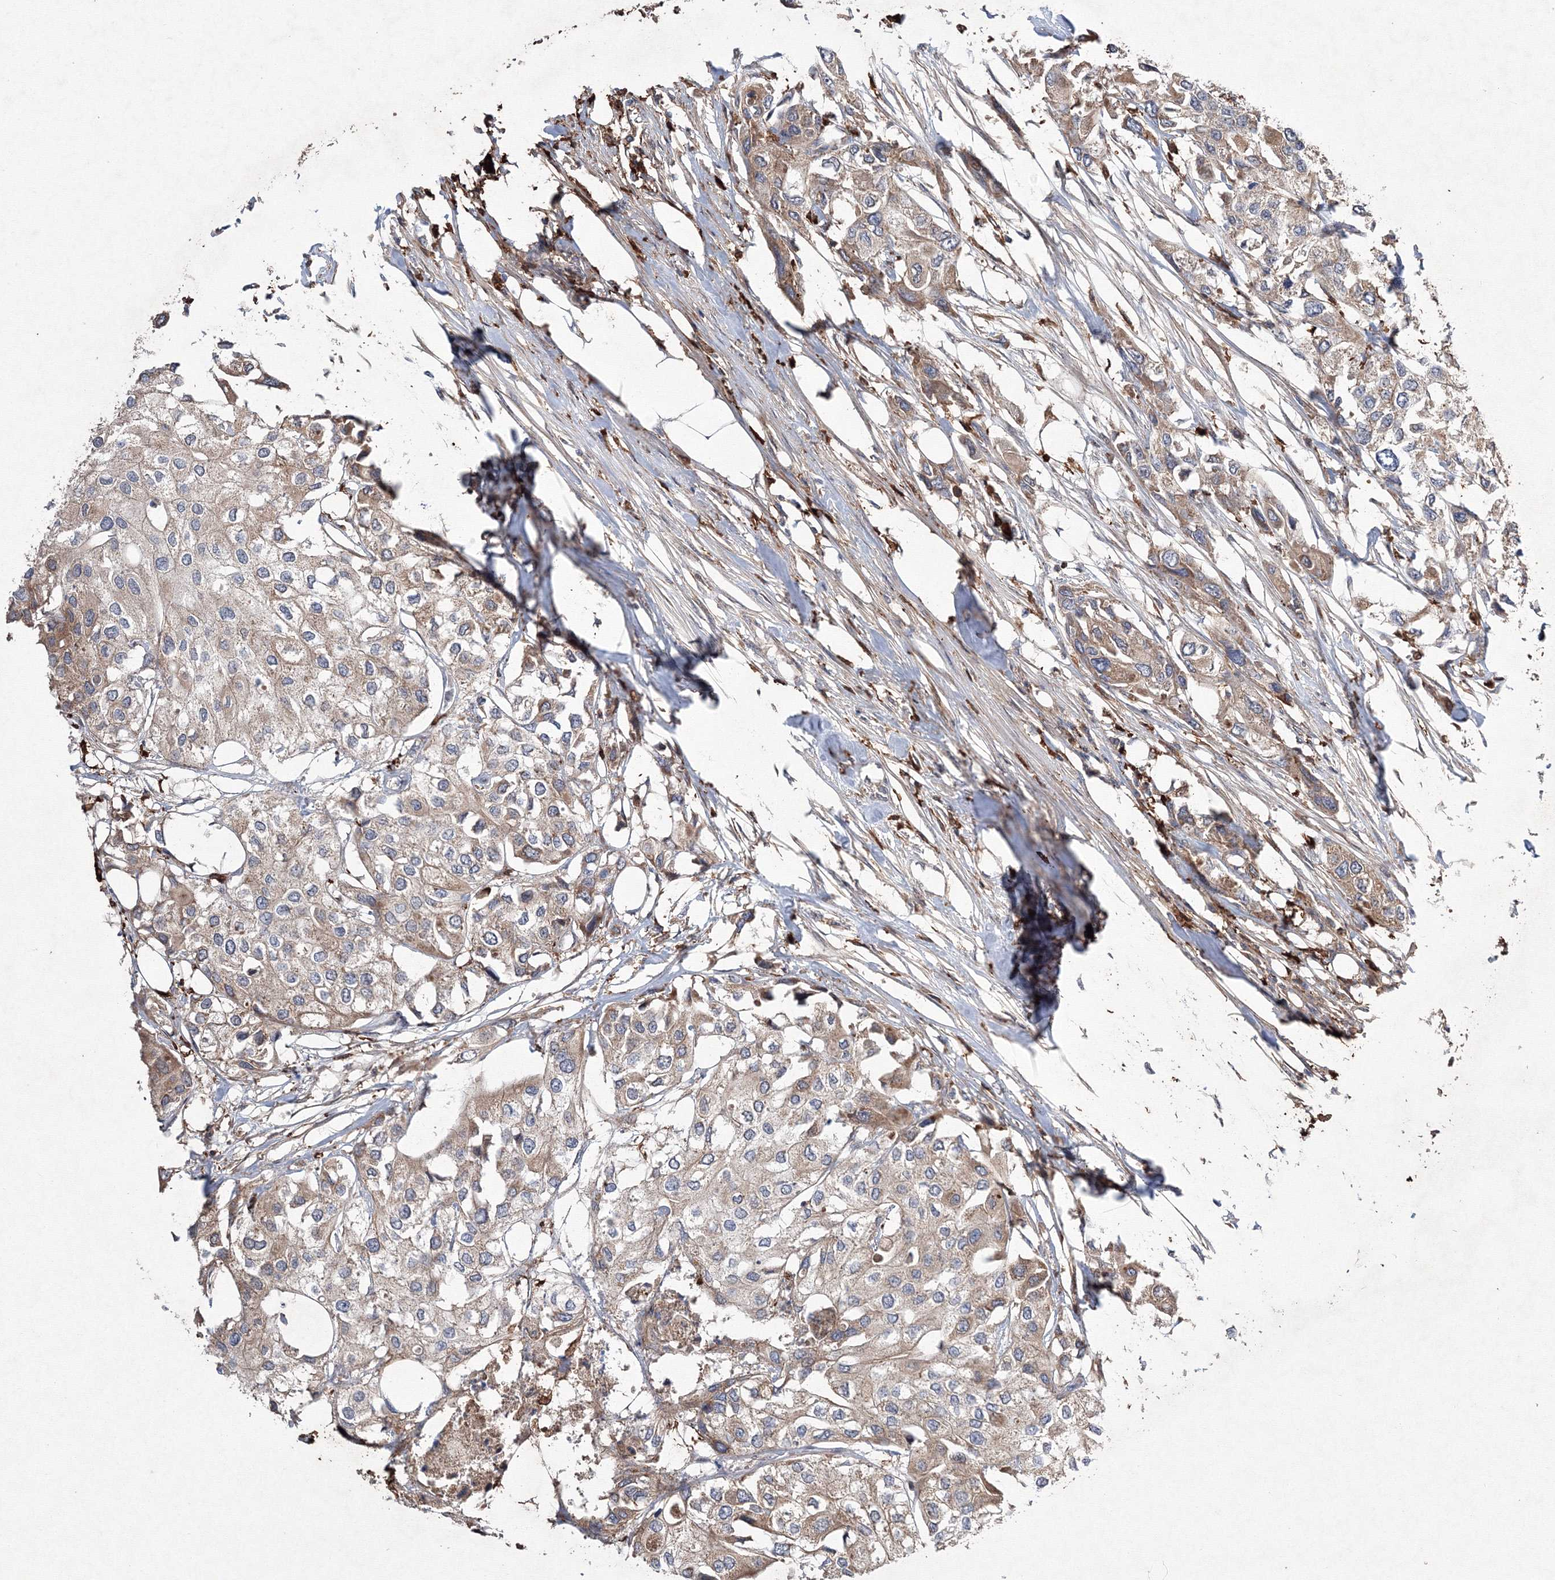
{"staining": {"intensity": "weak", "quantity": "25%-75%", "location": "cytoplasmic/membranous"}, "tissue": "urothelial cancer", "cell_type": "Tumor cells", "image_type": "cancer", "snomed": [{"axis": "morphology", "description": "Urothelial carcinoma, High grade"}, {"axis": "topography", "description": "Urinary bladder"}], "caption": "Protein staining of urothelial cancer tissue exhibits weak cytoplasmic/membranous staining in about 25%-75% of tumor cells.", "gene": "RANBP3L", "patient": {"sex": "male", "age": 64}}